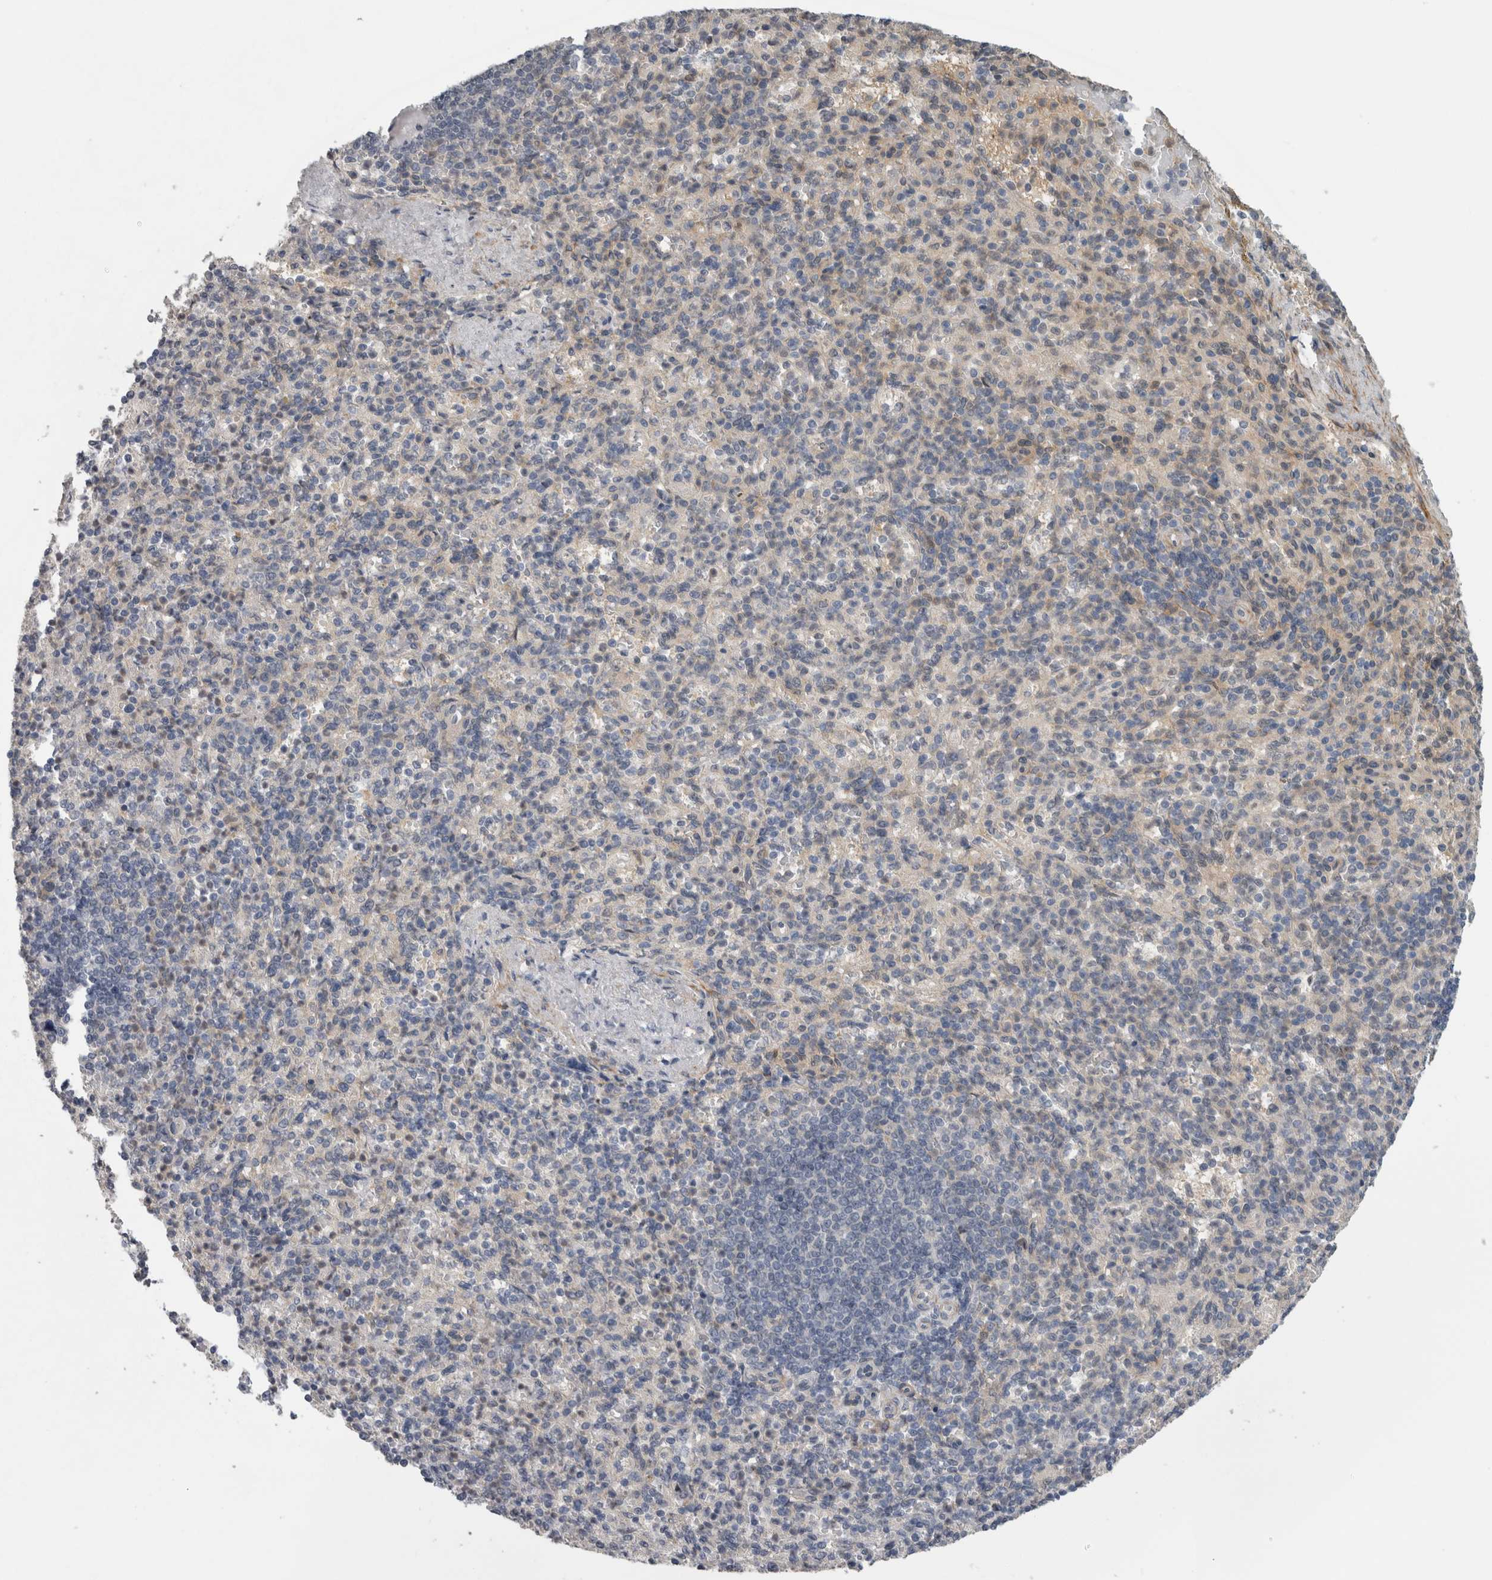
{"staining": {"intensity": "negative", "quantity": "none", "location": "none"}, "tissue": "spleen", "cell_type": "Cells in red pulp", "image_type": "normal", "snomed": [{"axis": "morphology", "description": "Normal tissue, NOS"}, {"axis": "topography", "description": "Spleen"}], "caption": "The image demonstrates no significant staining in cells in red pulp of spleen.", "gene": "NAPRT", "patient": {"sex": "female", "age": 74}}